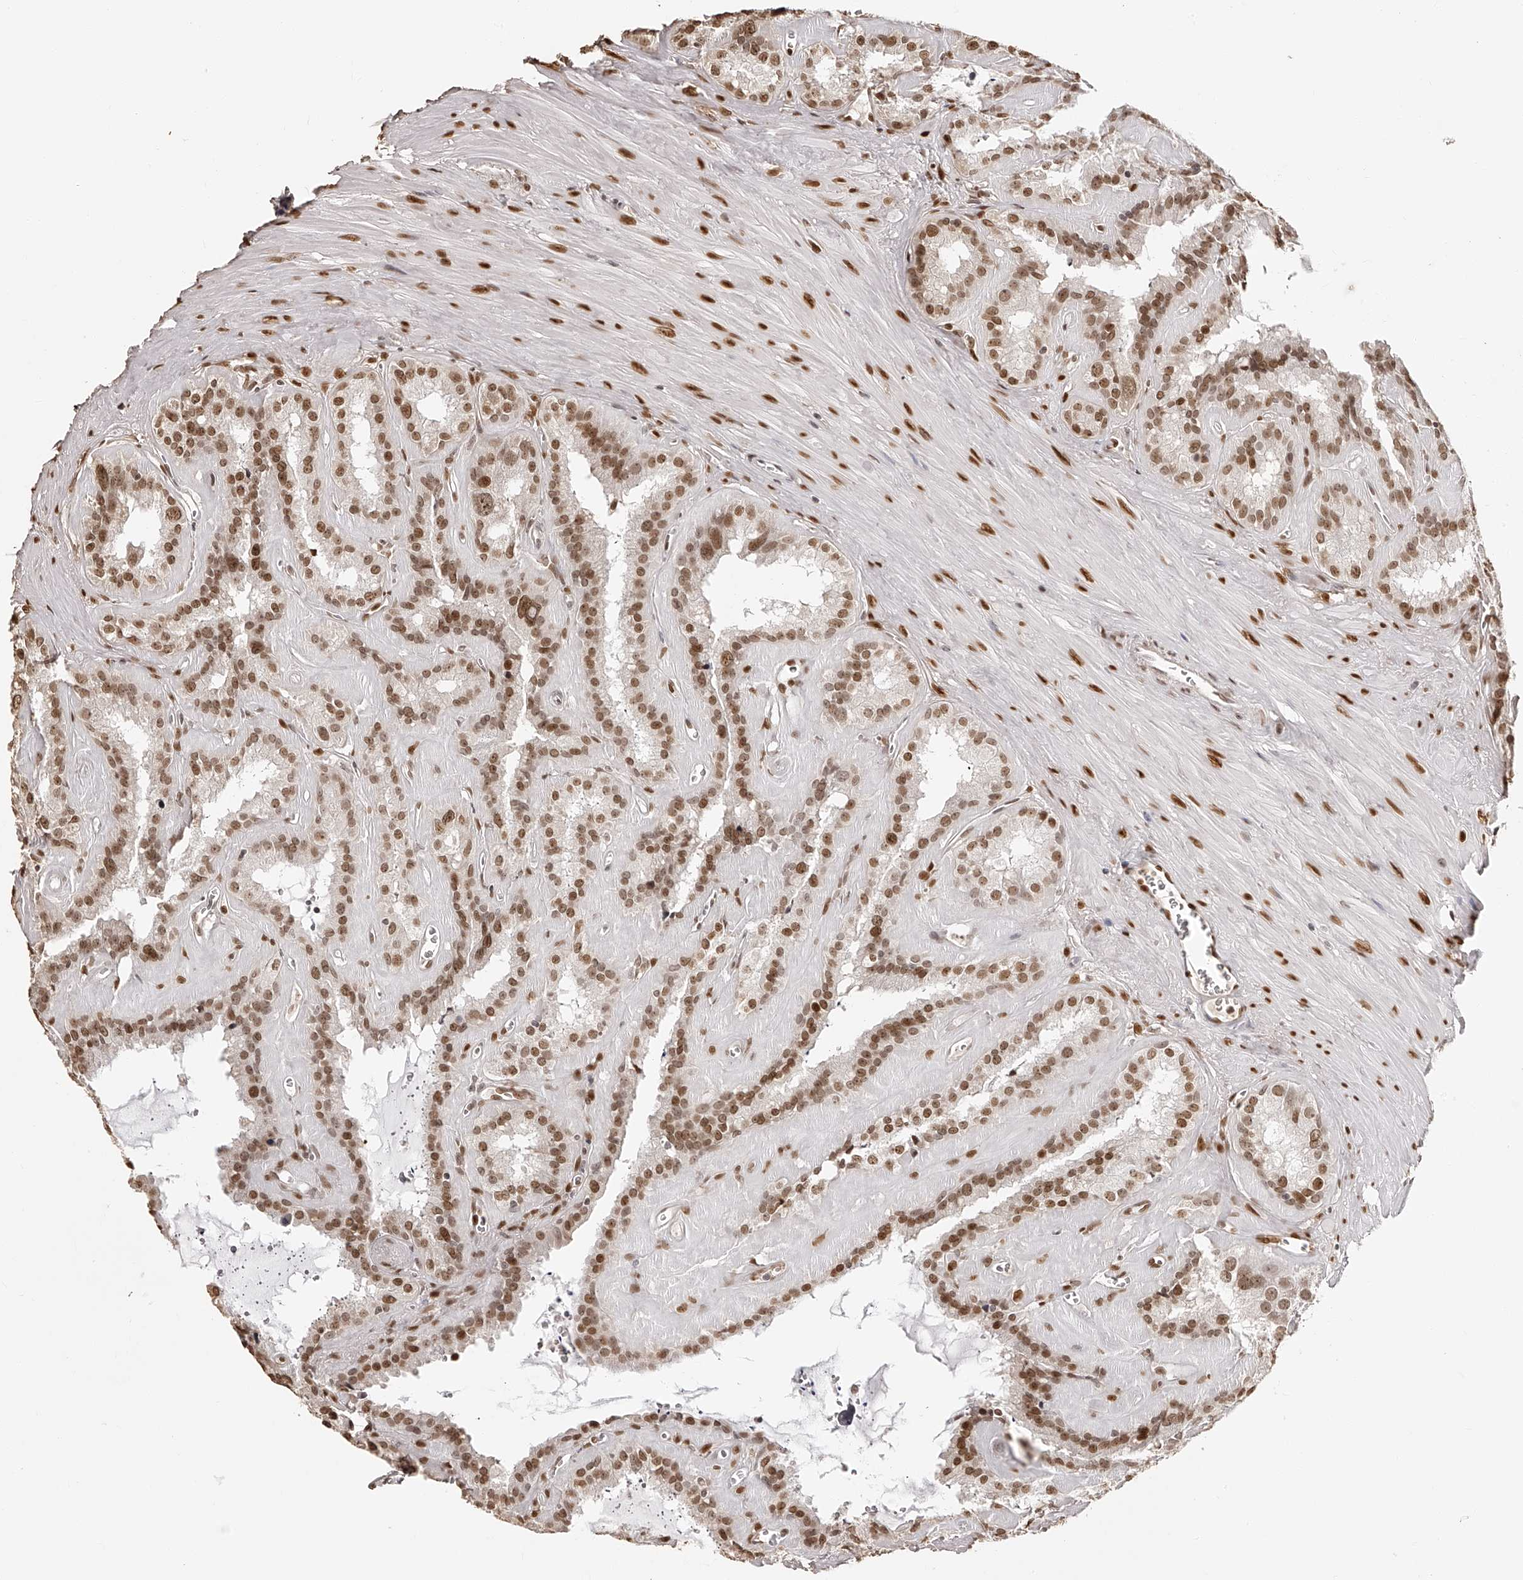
{"staining": {"intensity": "moderate", "quantity": ">75%", "location": "nuclear"}, "tissue": "seminal vesicle", "cell_type": "Glandular cells", "image_type": "normal", "snomed": [{"axis": "morphology", "description": "Normal tissue, NOS"}, {"axis": "topography", "description": "Prostate"}, {"axis": "topography", "description": "Seminal veicle"}], "caption": "The histopathology image demonstrates immunohistochemical staining of unremarkable seminal vesicle. There is moderate nuclear expression is present in approximately >75% of glandular cells. The protein is stained brown, and the nuclei are stained in blue (DAB IHC with brightfield microscopy, high magnification).", "gene": "ZNF503", "patient": {"sex": "male", "age": 59}}